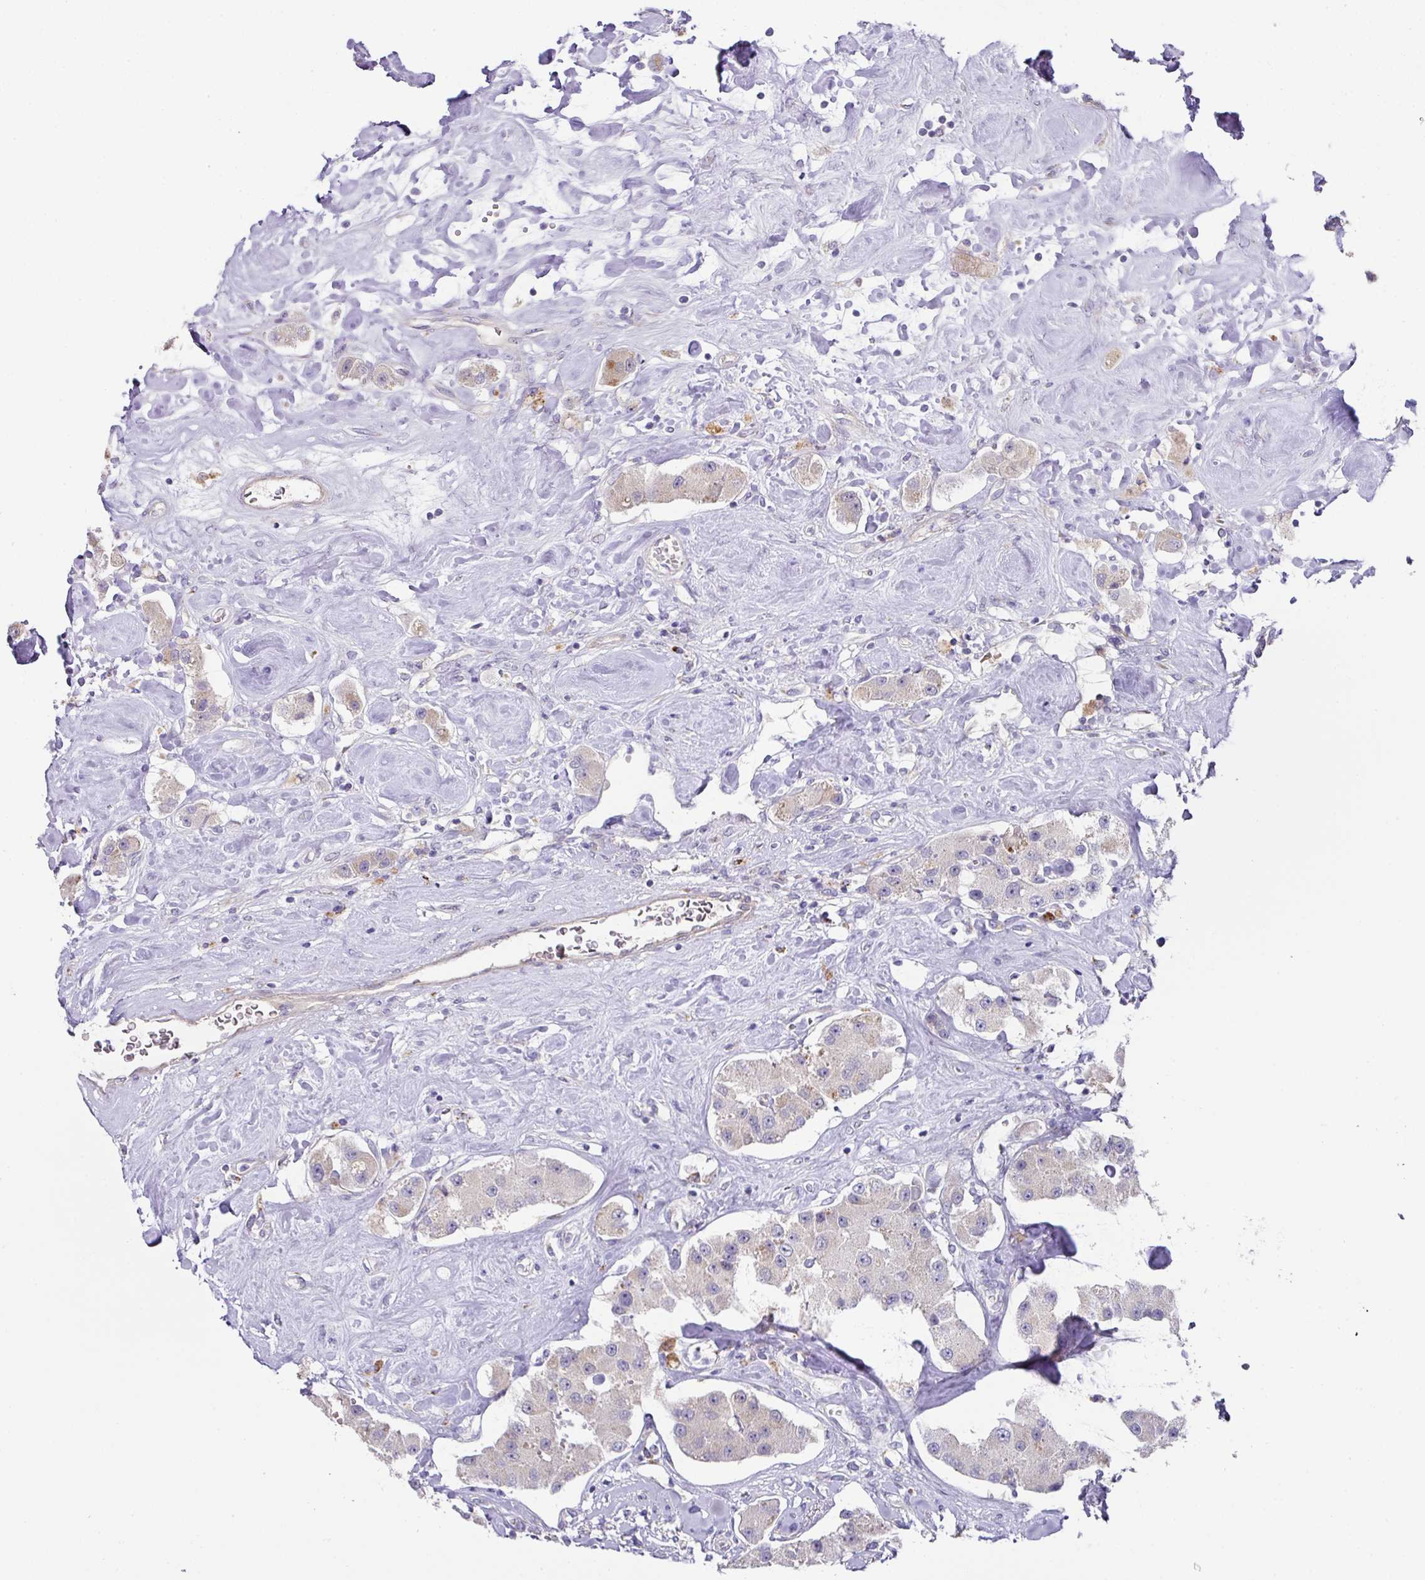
{"staining": {"intensity": "weak", "quantity": "<25%", "location": "cytoplasmic/membranous"}, "tissue": "carcinoid", "cell_type": "Tumor cells", "image_type": "cancer", "snomed": [{"axis": "morphology", "description": "Carcinoid, malignant, NOS"}, {"axis": "topography", "description": "Pancreas"}], "caption": "Protein analysis of carcinoid (malignant) reveals no significant expression in tumor cells. Nuclei are stained in blue.", "gene": "TARM1", "patient": {"sex": "male", "age": 41}}